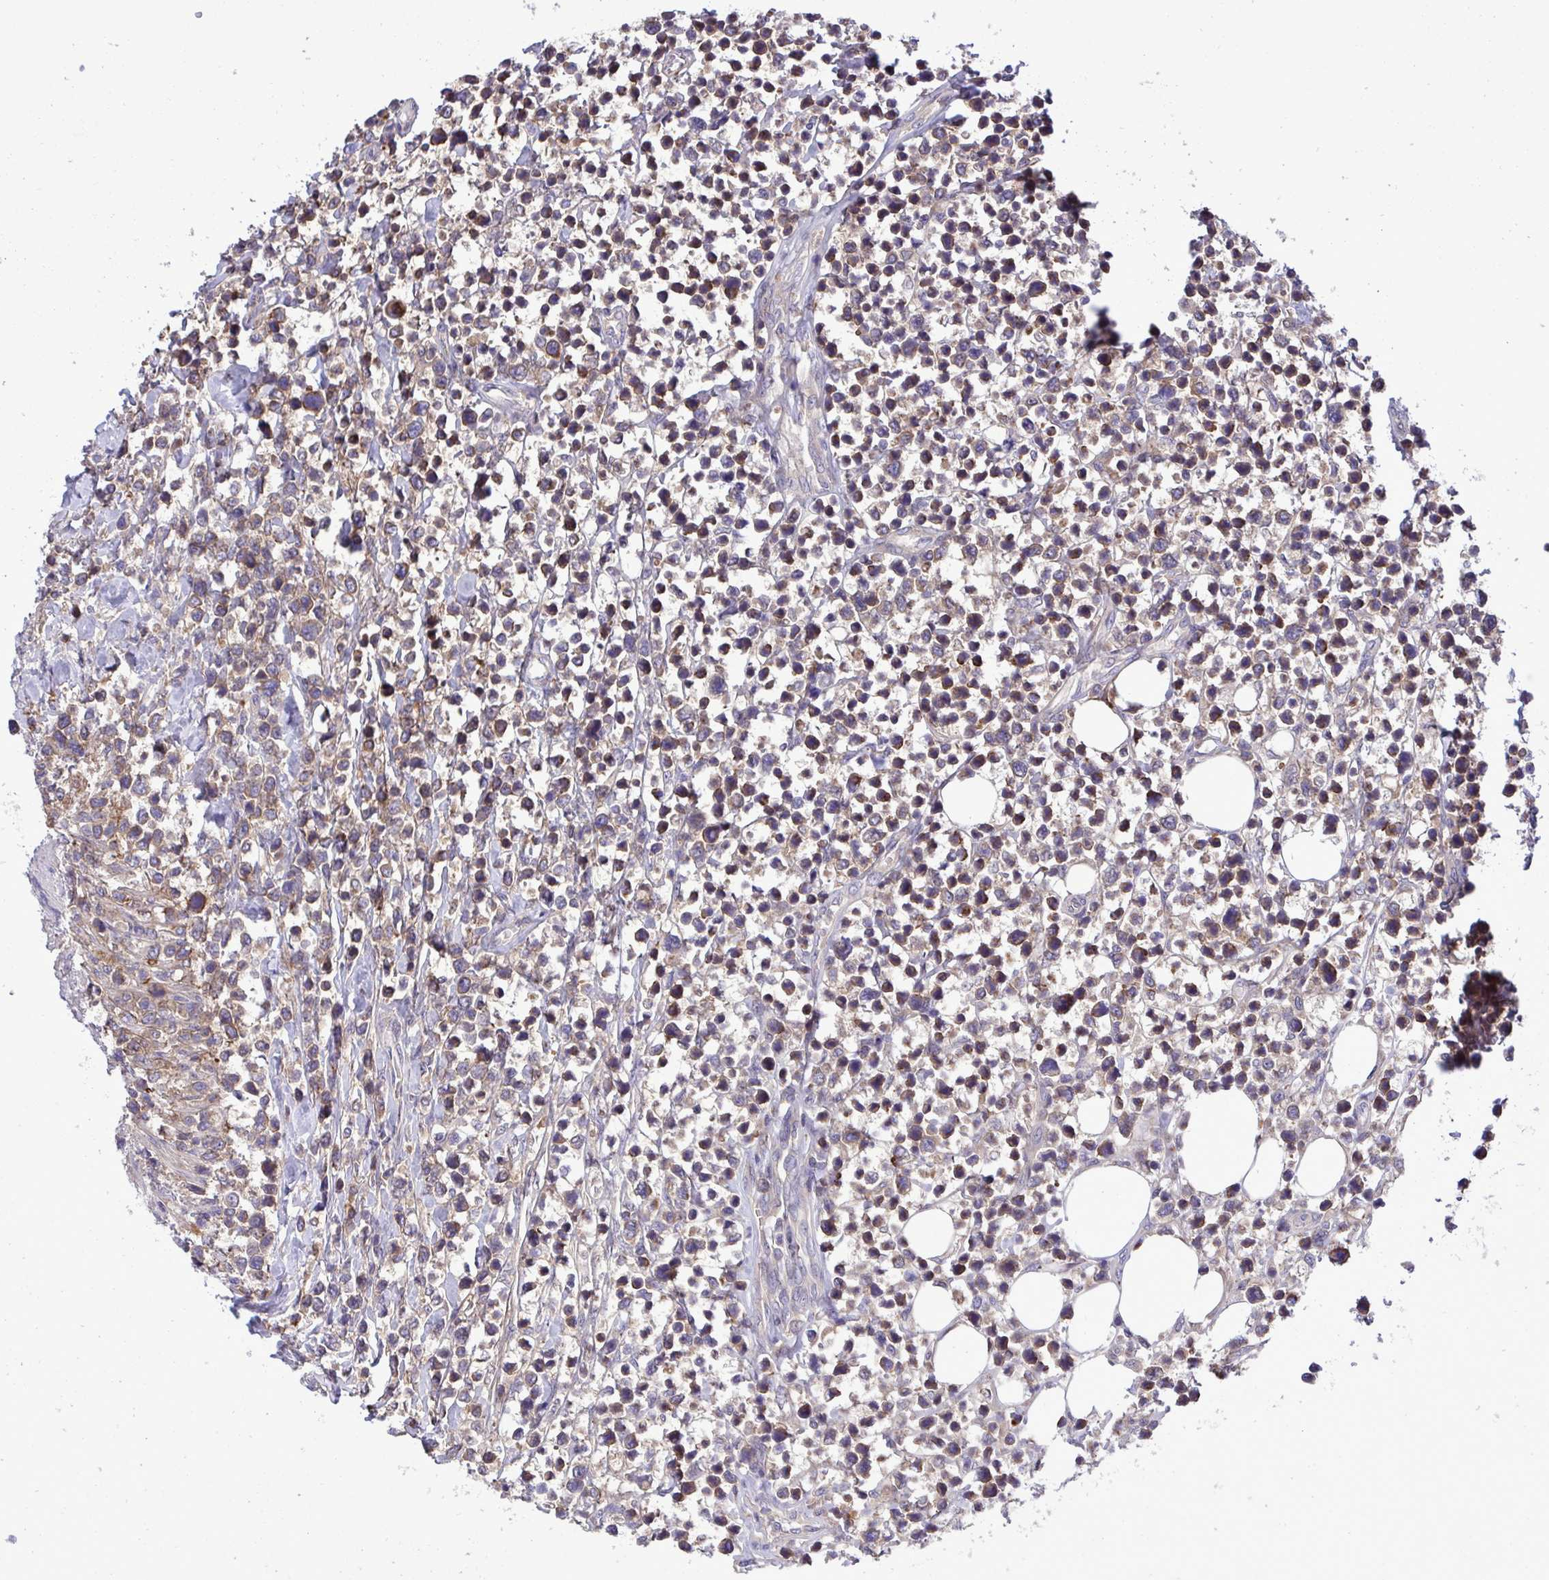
{"staining": {"intensity": "weak", "quantity": ">75%", "location": "cytoplasmic/membranous"}, "tissue": "lymphoma", "cell_type": "Tumor cells", "image_type": "cancer", "snomed": [{"axis": "morphology", "description": "Malignant lymphoma, non-Hodgkin's type, High grade"}, {"axis": "topography", "description": "Soft tissue"}], "caption": "Immunohistochemical staining of malignant lymphoma, non-Hodgkin's type (high-grade) demonstrates low levels of weak cytoplasmic/membranous protein staining in approximately >75% of tumor cells. (DAB IHC, brown staining for protein, blue staining for nuclei).", "gene": "GRB14", "patient": {"sex": "female", "age": 56}}